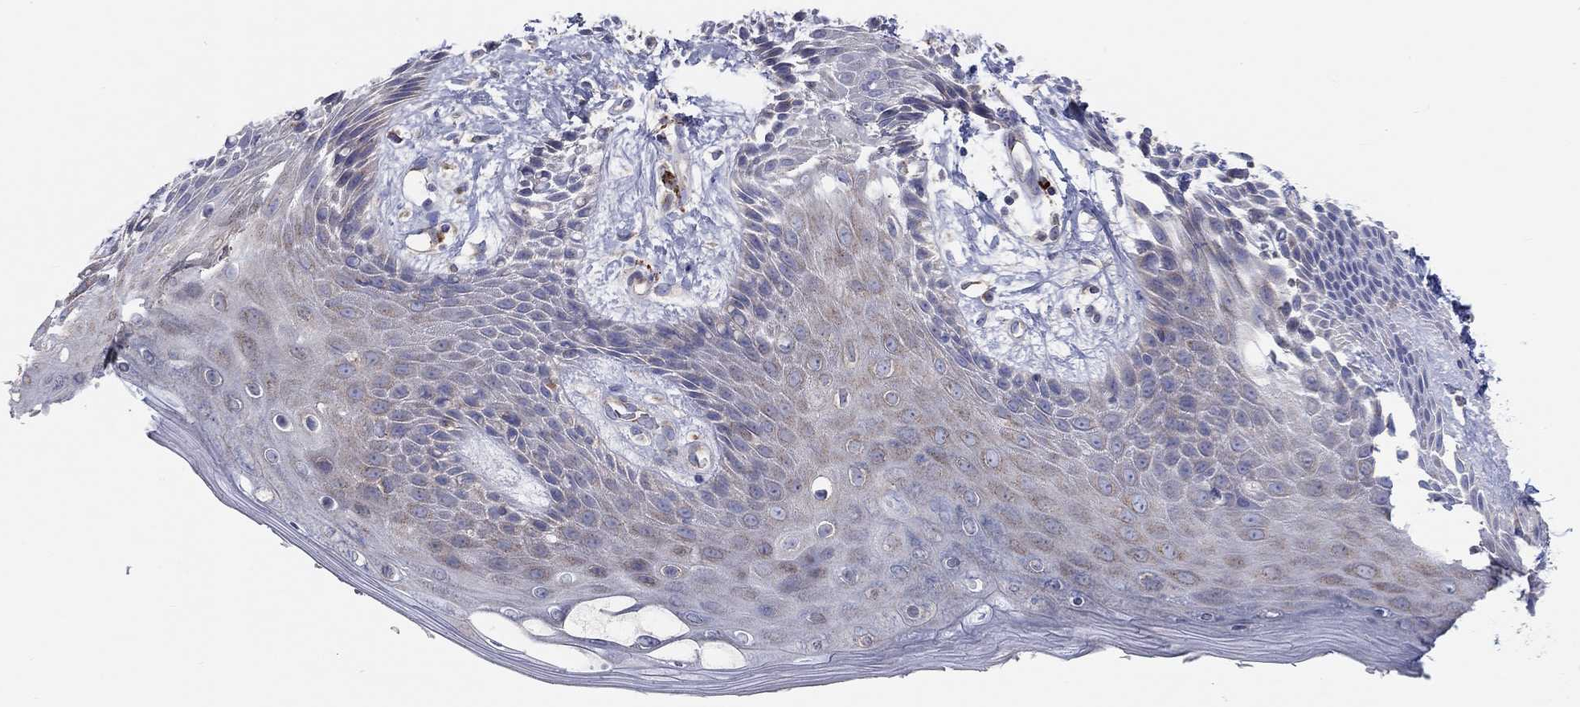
{"staining": {"intensity": "weak", "quantity": "<25%", "location": "cytoplasmic/membranous"}, "tissue": "skin", "cell_type": "Epidermal cells", "image_type": "normal", "snomed": [{"axis": "morphology", "description": "Normal tissue, NOS"}, {"axis": "topography", "description": "Anal"}], "caption": "Protein analysis of unremarkable skin shows no significant staining in epidermal cells.", "gene": "BCO2", "patient": {"sex": "male", "age": 36}}